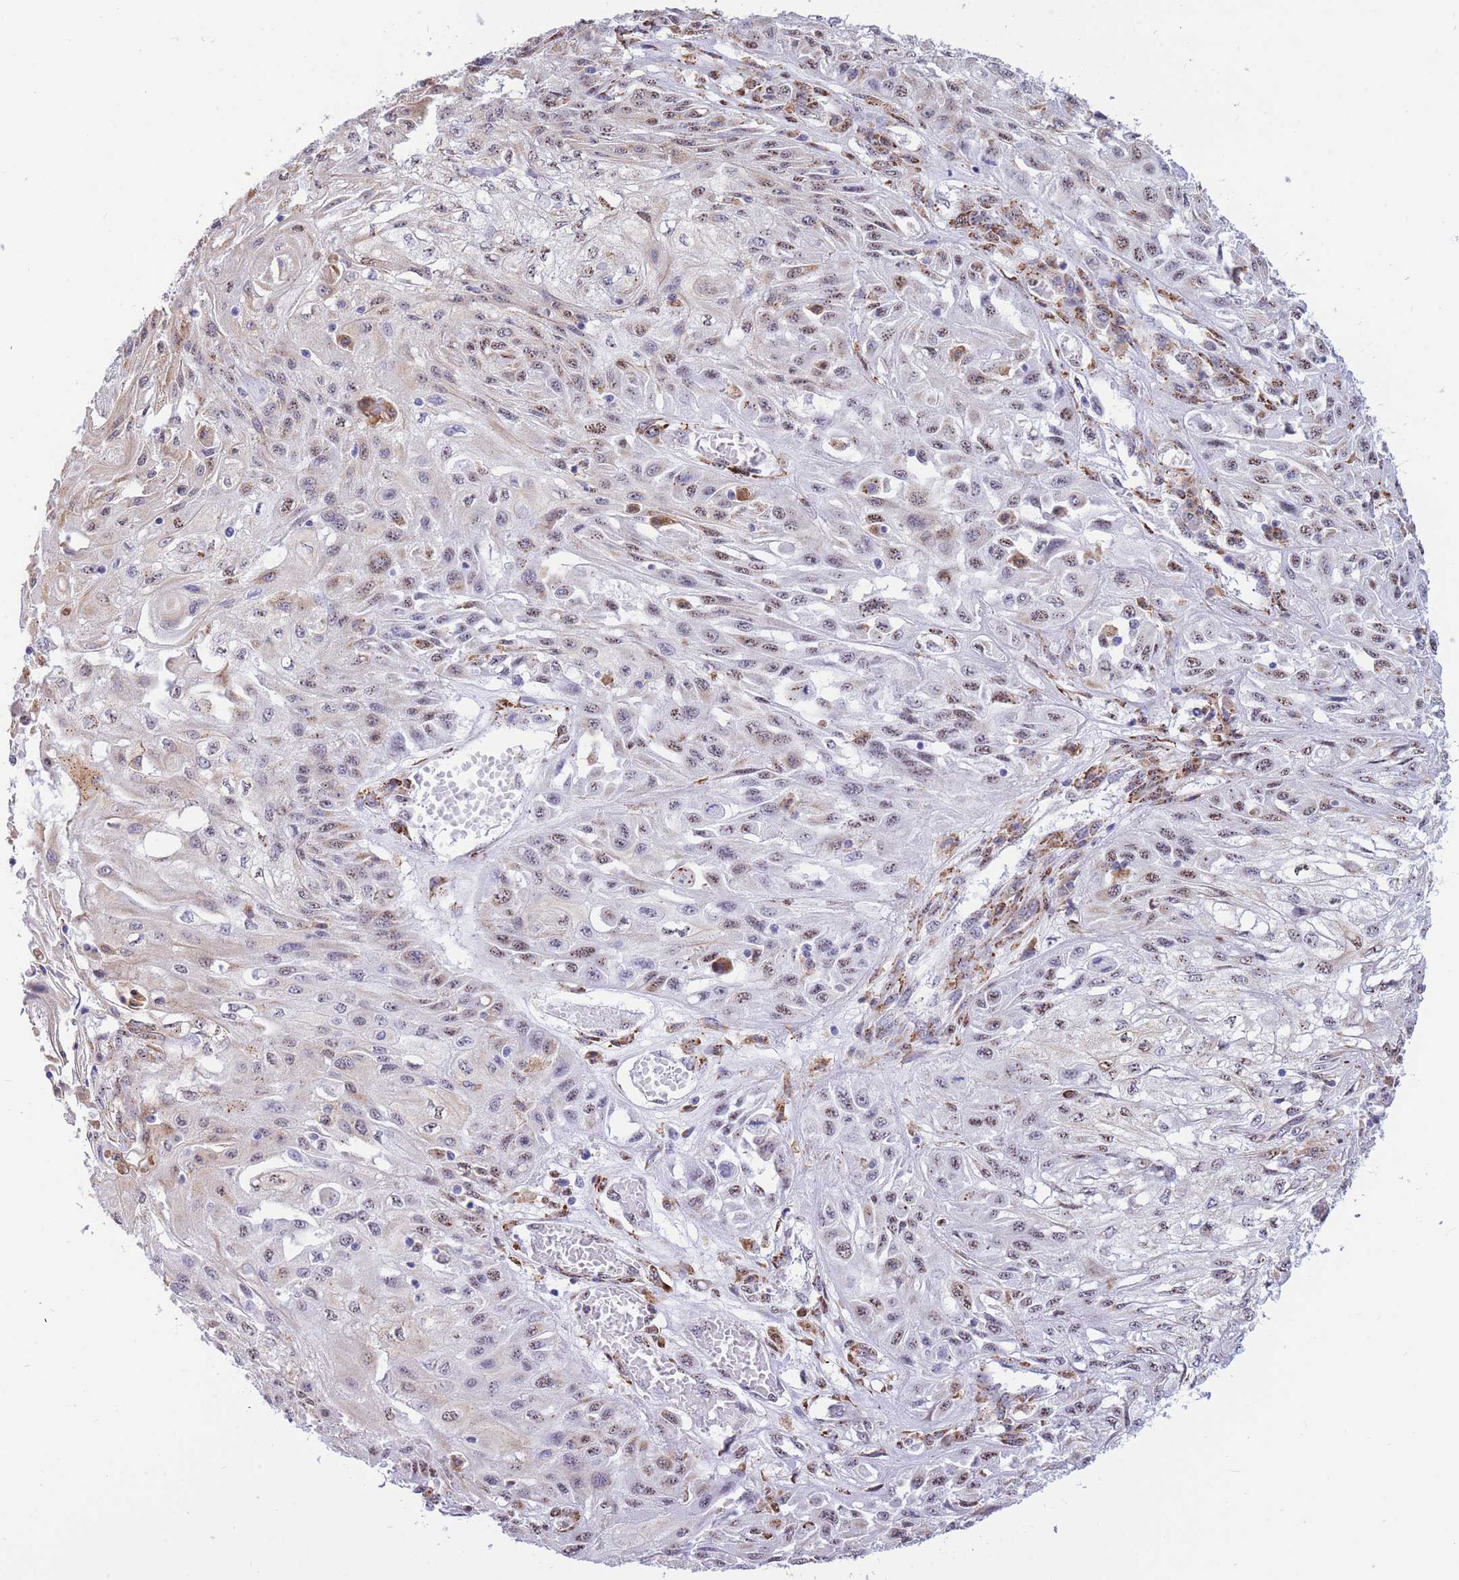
{"staining": {"intensity": "weak", "quantity": "25%-75%", "location": "nuclear"}, "tissue": "skin cancer", "cell_type": "Tumor cells", "image_type": "cancer", "snomed": [{"axis": "morphology", "description": "Squamous cell carcinoma, NOS"}, {"axis": "morphology", "description": "Squamous cell carcinoma, metastatic, NOS"}, {"axis": "topography", "description": "Skin"}, {"axis": "topography", "description": "Lymph node"}], "caption": "Immunohistochemical staining of human metastatic squamous cell carcinoma (skin) reveals low levels of weak nuclear protein staining in approximately 25%-75% of tumor cells.", "gene": "FAM153A", "patient": {"sex": "male", "age": 75}}